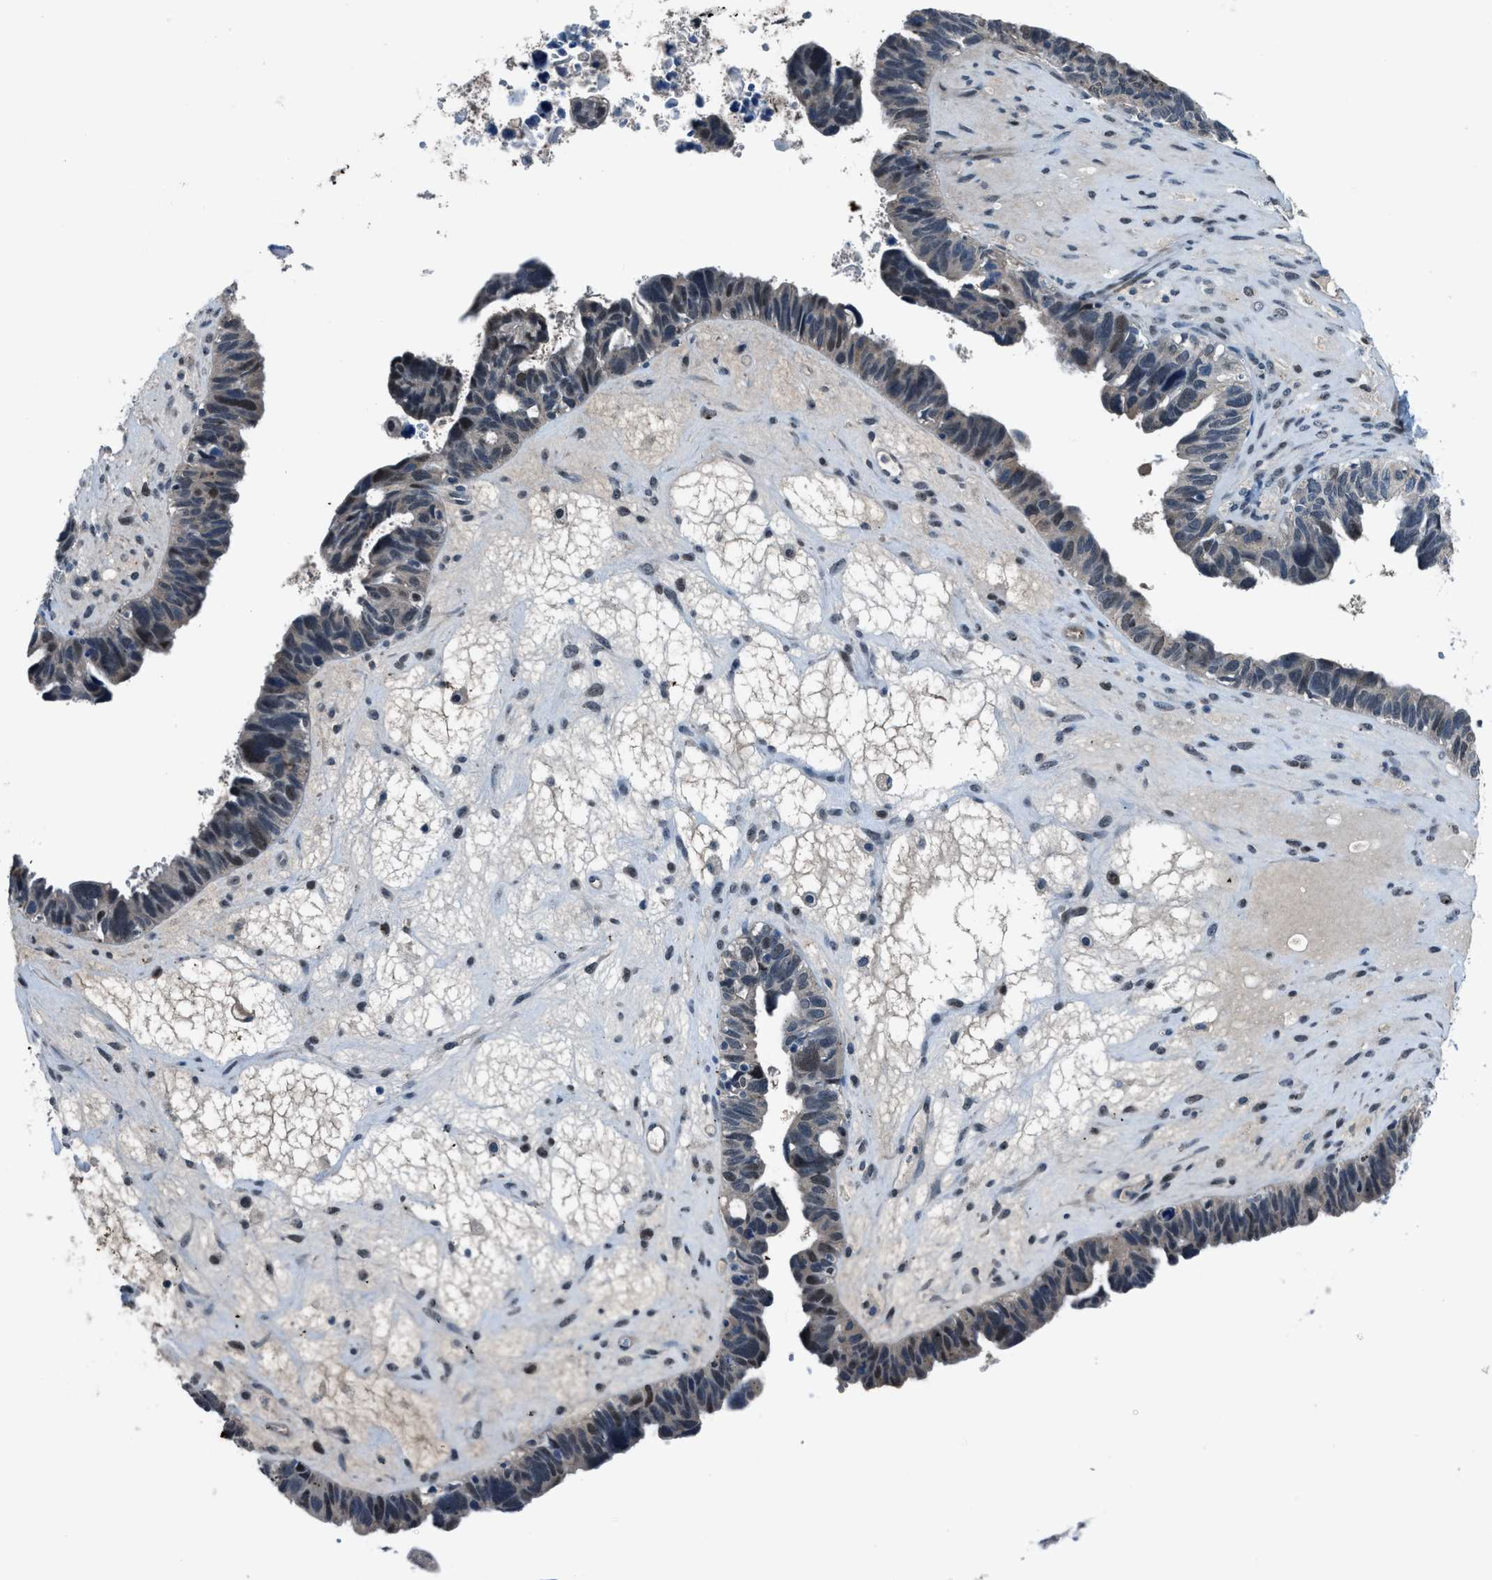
{"staining": {"intensity": "weak", "quantity": "<25%", "location": "nuclear"}, "tissue": "ovarian cancer", "cell_type": "Tumor cells", "image_type": "cancer", "snomed": [{"axis": "morphology", "description": "Cystadenocarcinoma, serous, NOS"}, {"axis": "topography", "description": "Ovary"}], "caption": "This is an immunohistochemistry (IHC) micrograph of human ovarian cancer. There is no expression in tumor cells.", "gene": "DUSP19", "patient": {"sex": "female", "age": 79}}